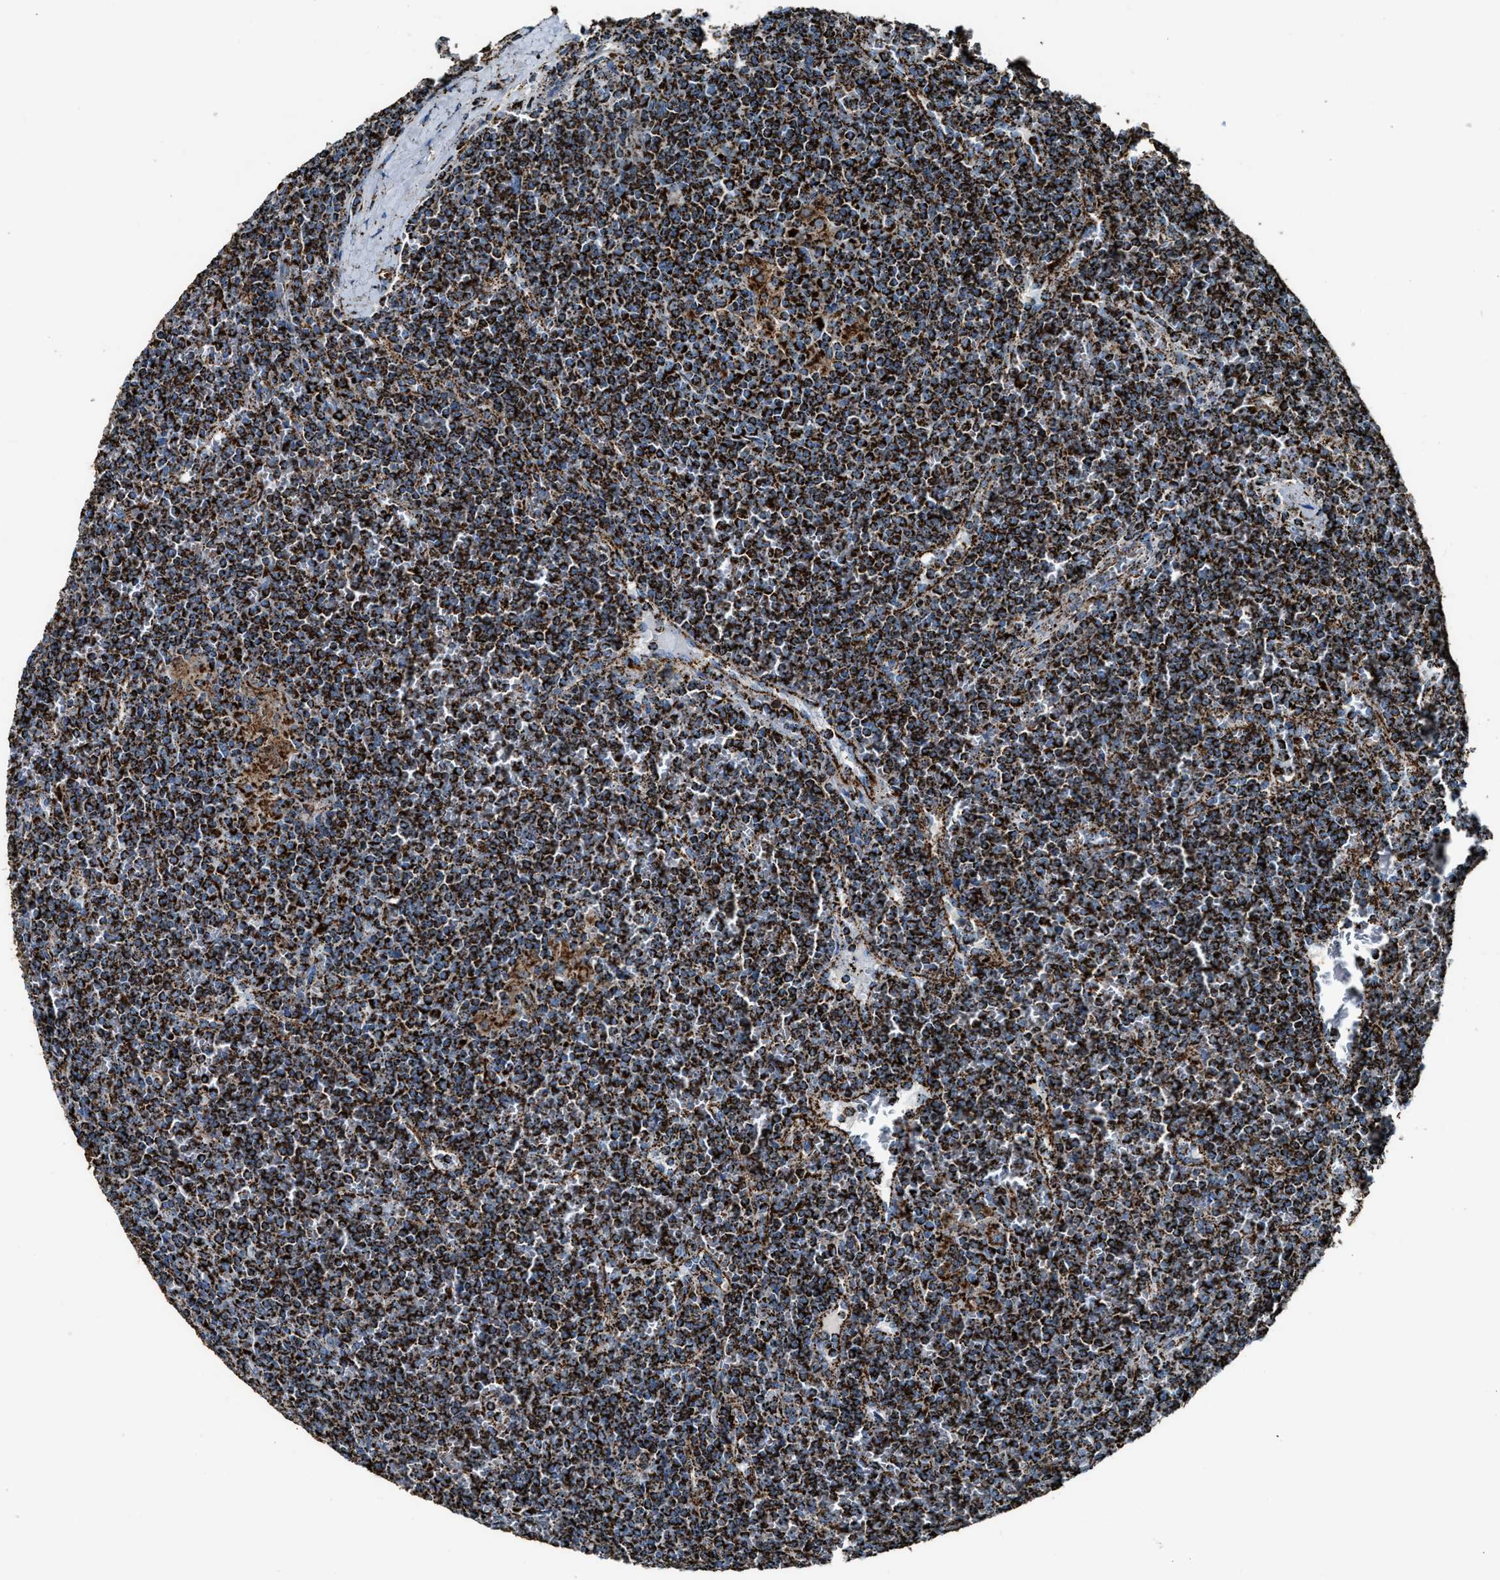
{"staining": {"intensity": "strong", "quantity": ">75%", "location": "cytoplasmic/membranous"}, "tissue": "lymphoma", "cell_type": "Tumor cells", "image_type": "cancer", "snomed": [{"axis": "morphology", "description": "Malignant lymphoma, non-Hodgkin's type, Low grade"}, {"axis": "topography", "description": "Spleen"}], "caption": "Immunohistochemistry (IHC) of lymphoma displays high levels of strong cytoplasmic/membranous expression in approximately >75% of tumor cells.", "gene": "MDH2", "patient": {"sex": "female", "age": 19}}